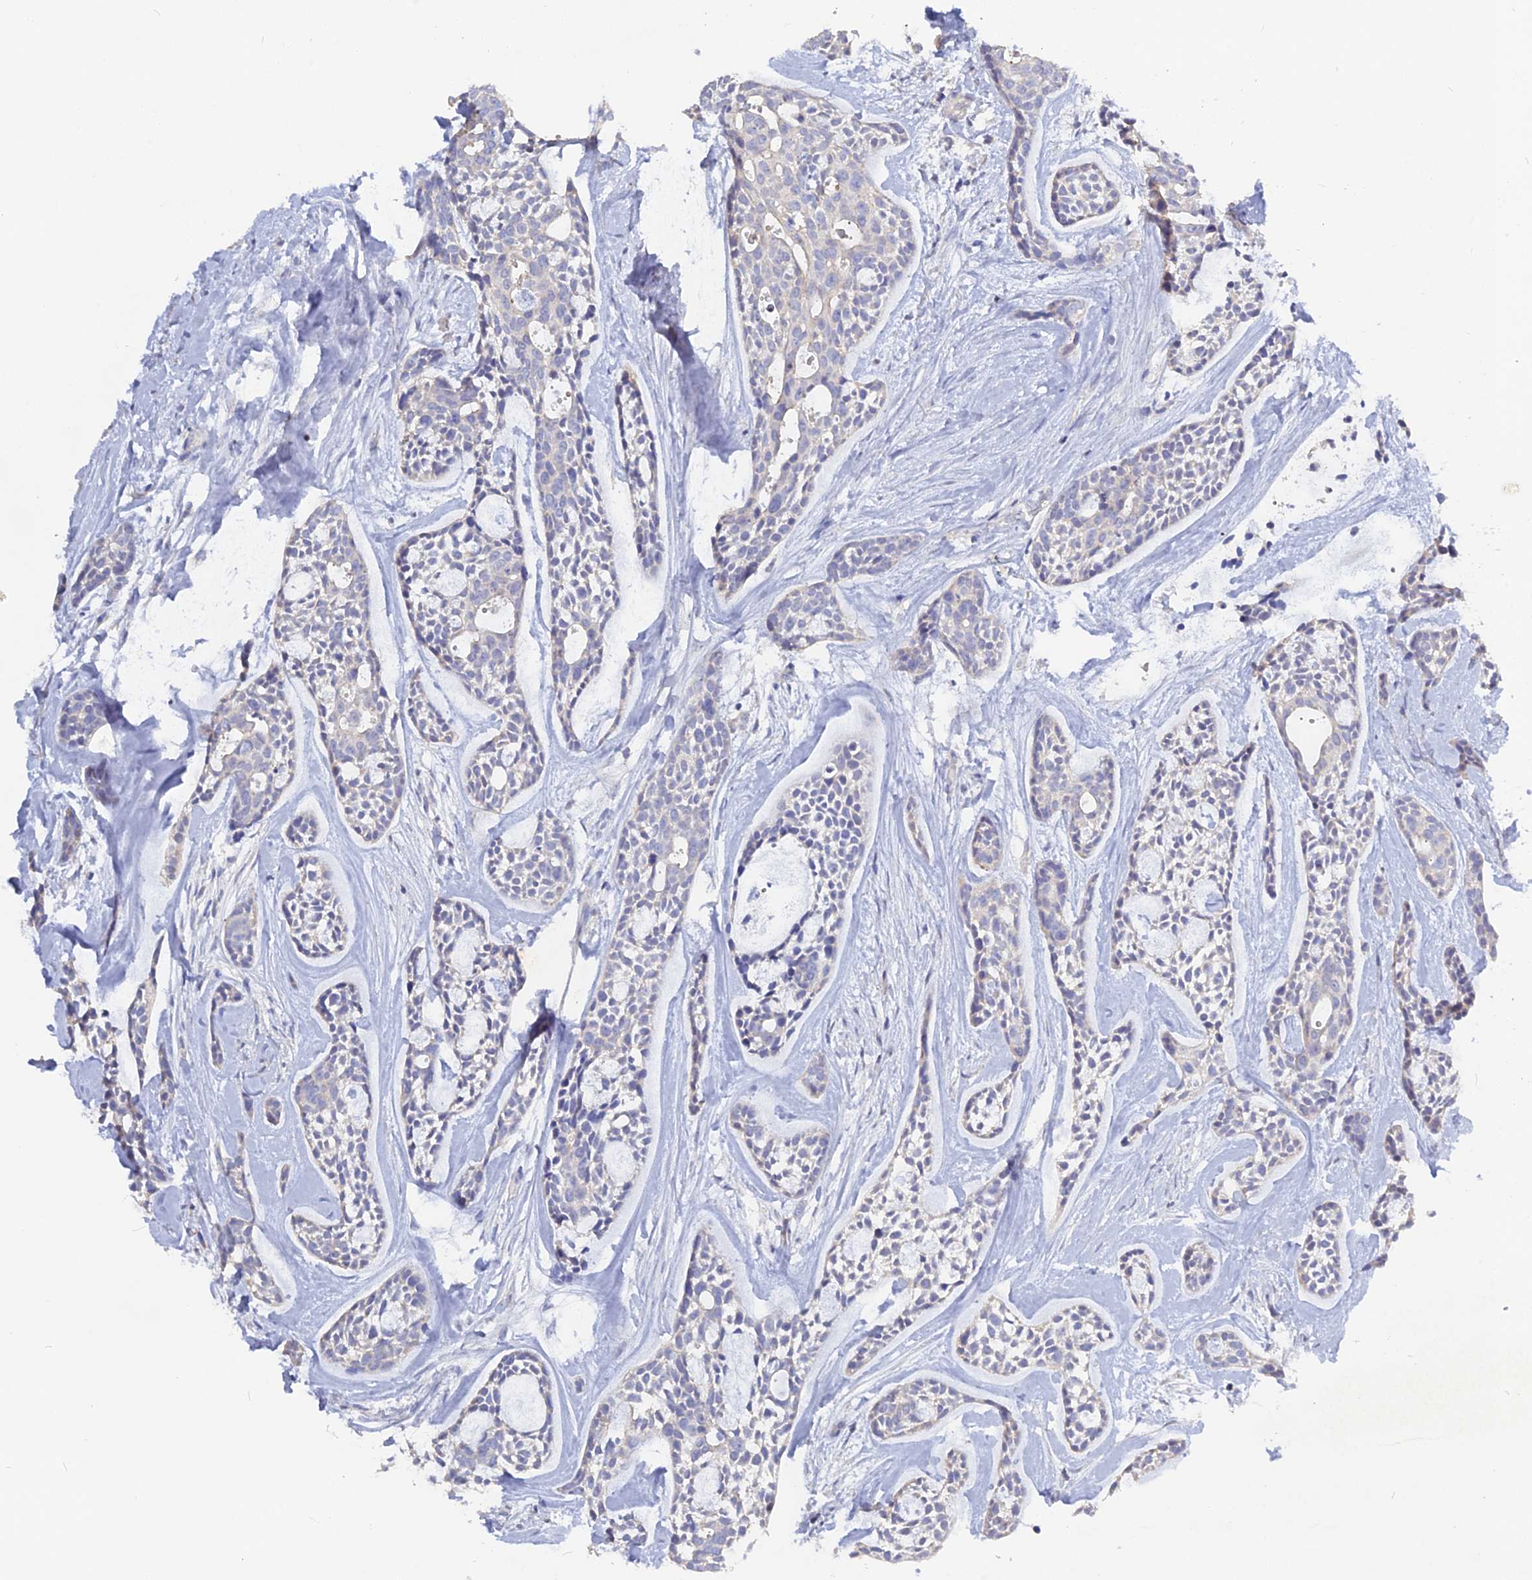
{"staining": {"intensity": "negative", "quantity": "none", "location": "none"}, "tissue": "head and neck cancer", "cell_type": "Tumor cells", "image_type": "cancer", "snomed": [{"axis": "morphology", "description": "Adenocarcinoma, NOS"}, {"axis": "topography", "description": "Subcutis"}, {"axis": "topography", "description": "Head-Neck"}], "caption": "Tumor cells show no significant protein staining in head and neck cancer.", "gene": "ADGRA1", "patient": {"sex": "female", "age": 73}}